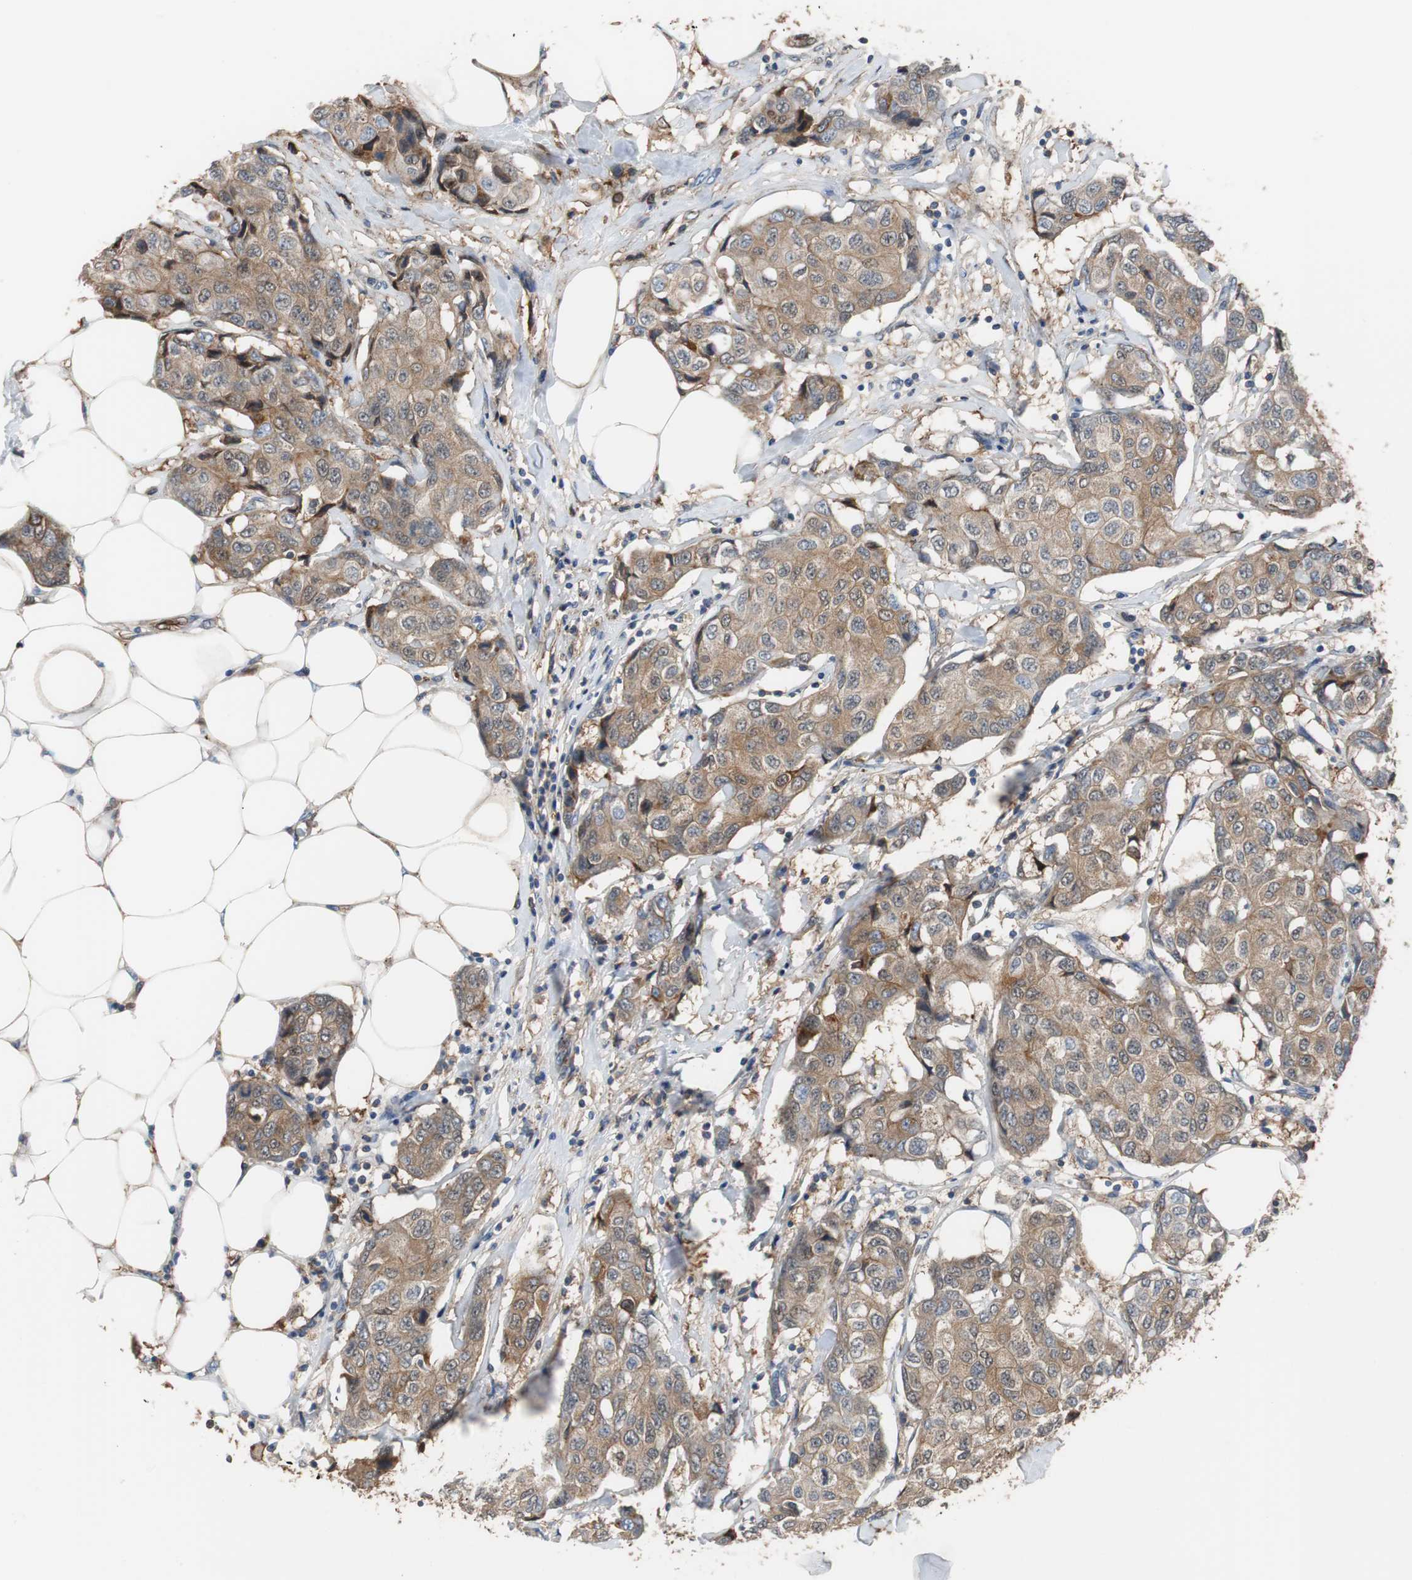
{"staining": {"intensity": "moderate", "quantity": ">75%", "location": "cytoplasmic/membranous"}, "tissue": "breast cancer", "cell_type": "Tumor cells", "image_type": "cancer", "snomed": [{"axis": "morphology", "description": "Duct carcinoma"}, {"axis": "topography", "description": "Breast"}], "caption": "Breast cancer (intraductal carcinoma) was stained to show a protein in brown. There is medium levels of moderate cytoplasmic/membranous staining in about >75% of tumor cells. Using DAB (3,3'-diaminobenzidine) (brown) and hematoxylin (blue) stains, captured at high magnification using brightfield microscopy.", "gene": "ANXA4", "patient": {"sex": "female", "age": 80}}